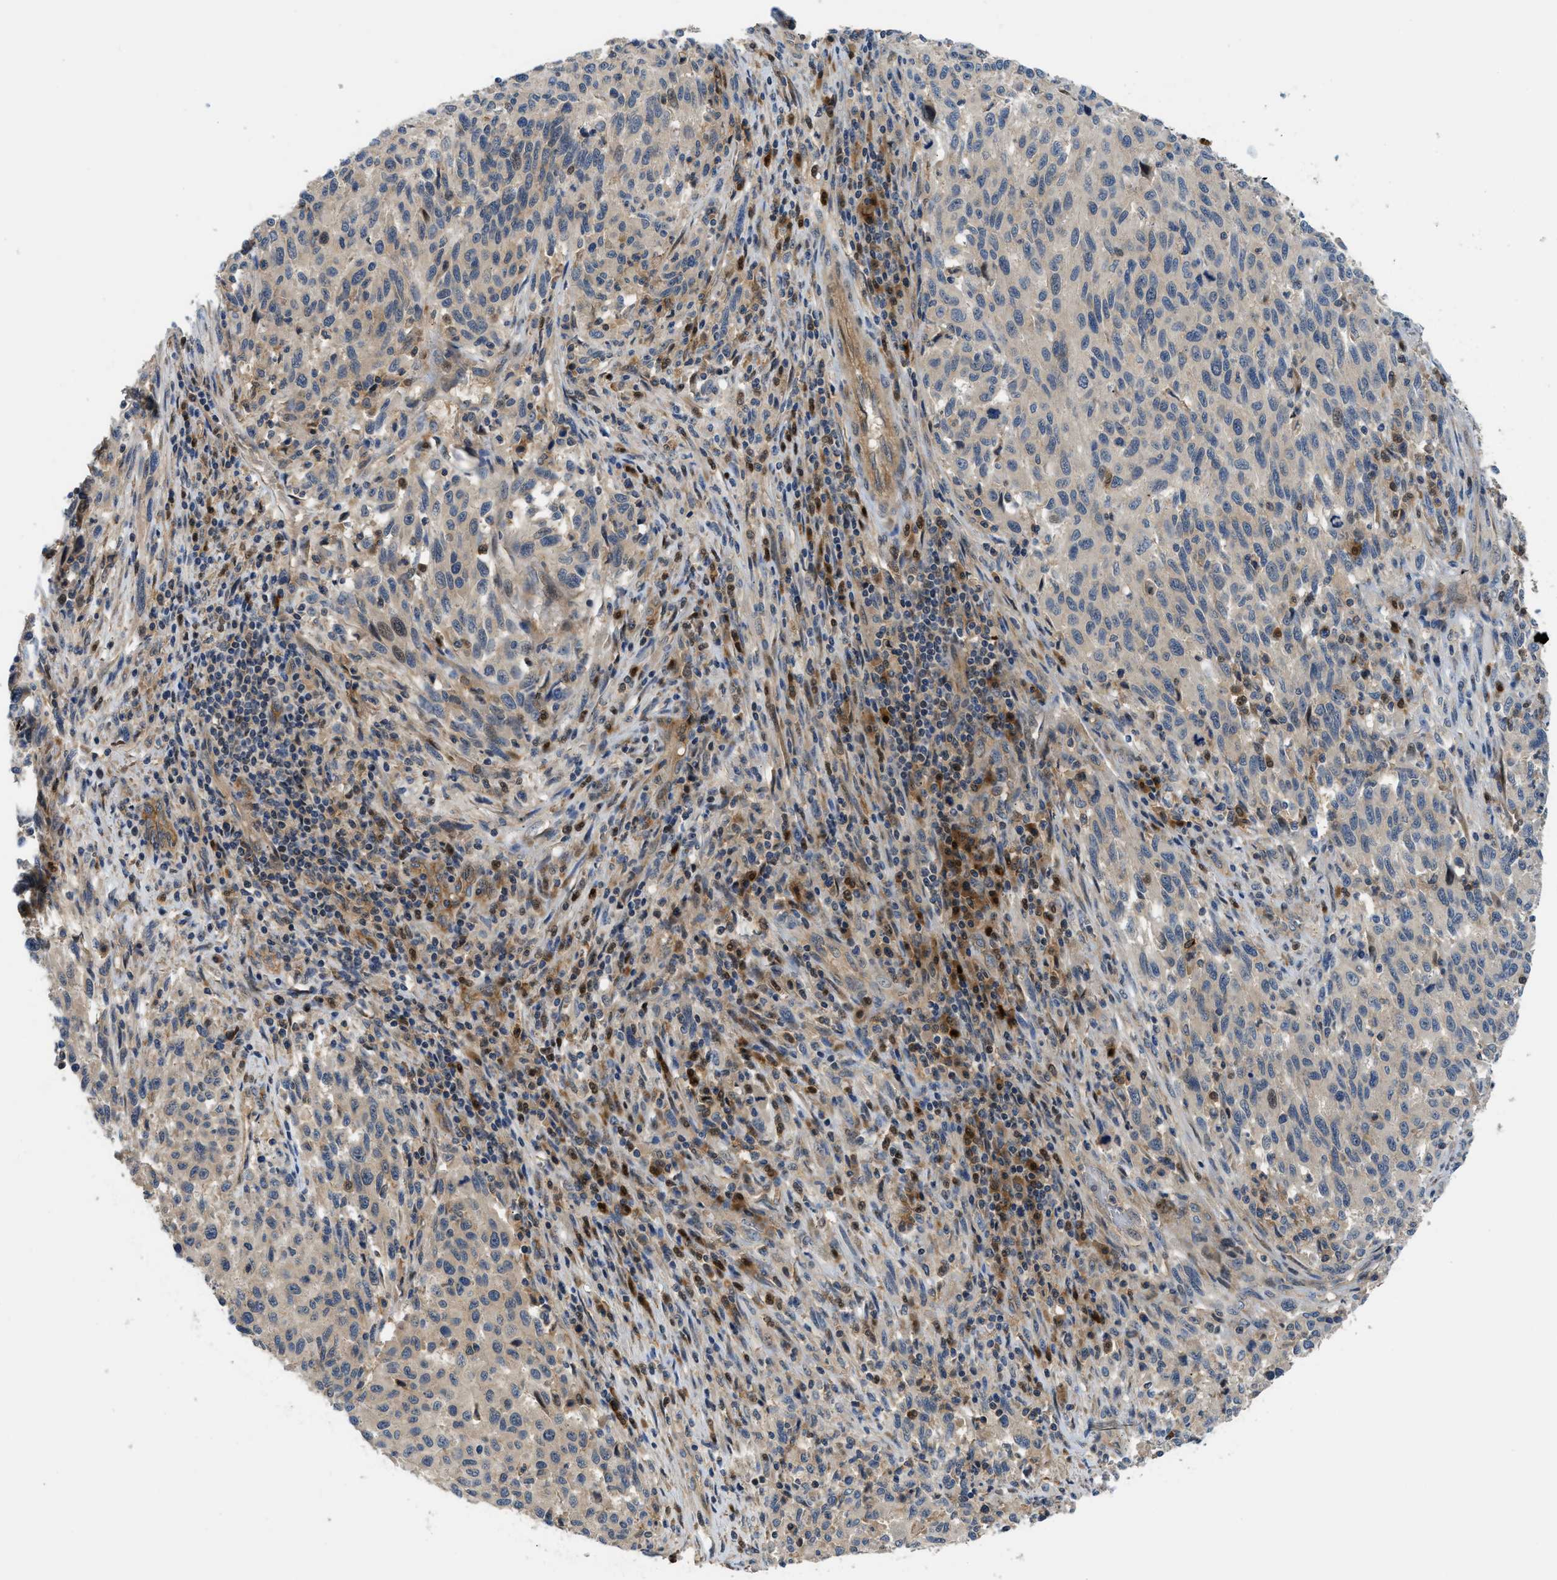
{"staining": {"intensity": "weak", "quantity": "25%-75%", "location": "cytoplasmic/membranous"}, "tissue": "melanoma", "cell_type": "Tumor cells", "image_type": "cancer", "snomed": [{"axis": "morphology", "description": "Malignant melanoma, Metastatic site"}, {"axis": "topography", "description": "Lymph node"}], "caption": "Tumor cells show weak cytoplasmic/membranous expression in about 25%-75% of cells in melanoma.", "gene": "TRAK2", "patient": {"sex": "male", "age": 61}}